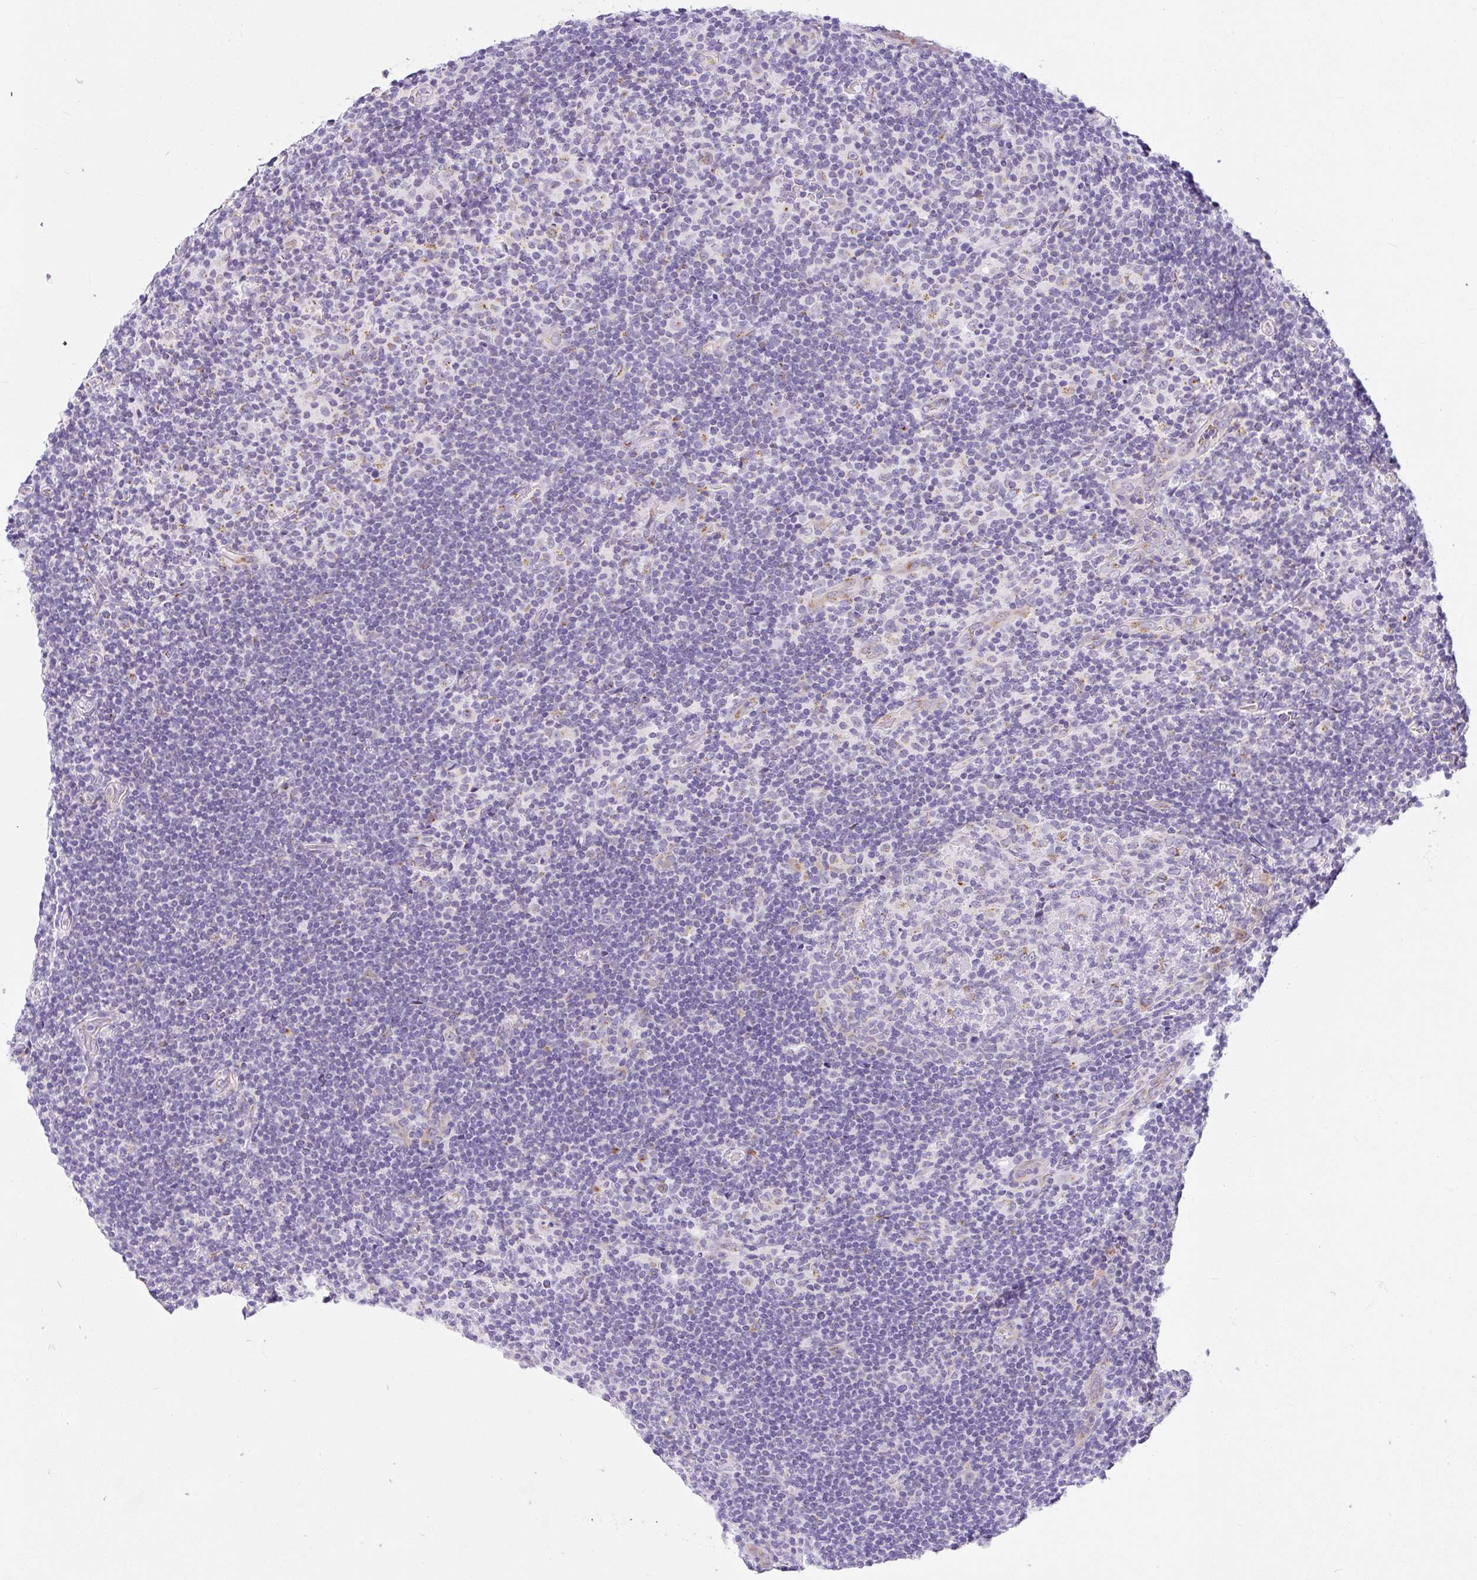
{"staining": {"intensity": "negative", "quantity": "none", "location": "none"}, "tissue": "lymphoma", "cell_type": "Tumor cells", "image_type": "cancer", "snomed": [{"axis": "morphology", "description": "Hodgkin's disease, NOS"}, {"axis": "topography", "description": "Lymph node"}], "caption": "Tumor cells are negative for brown protein staining in lymphoma.", "gene": "GOLGA8A", "patient": {"sex": "female", "age": 57}}